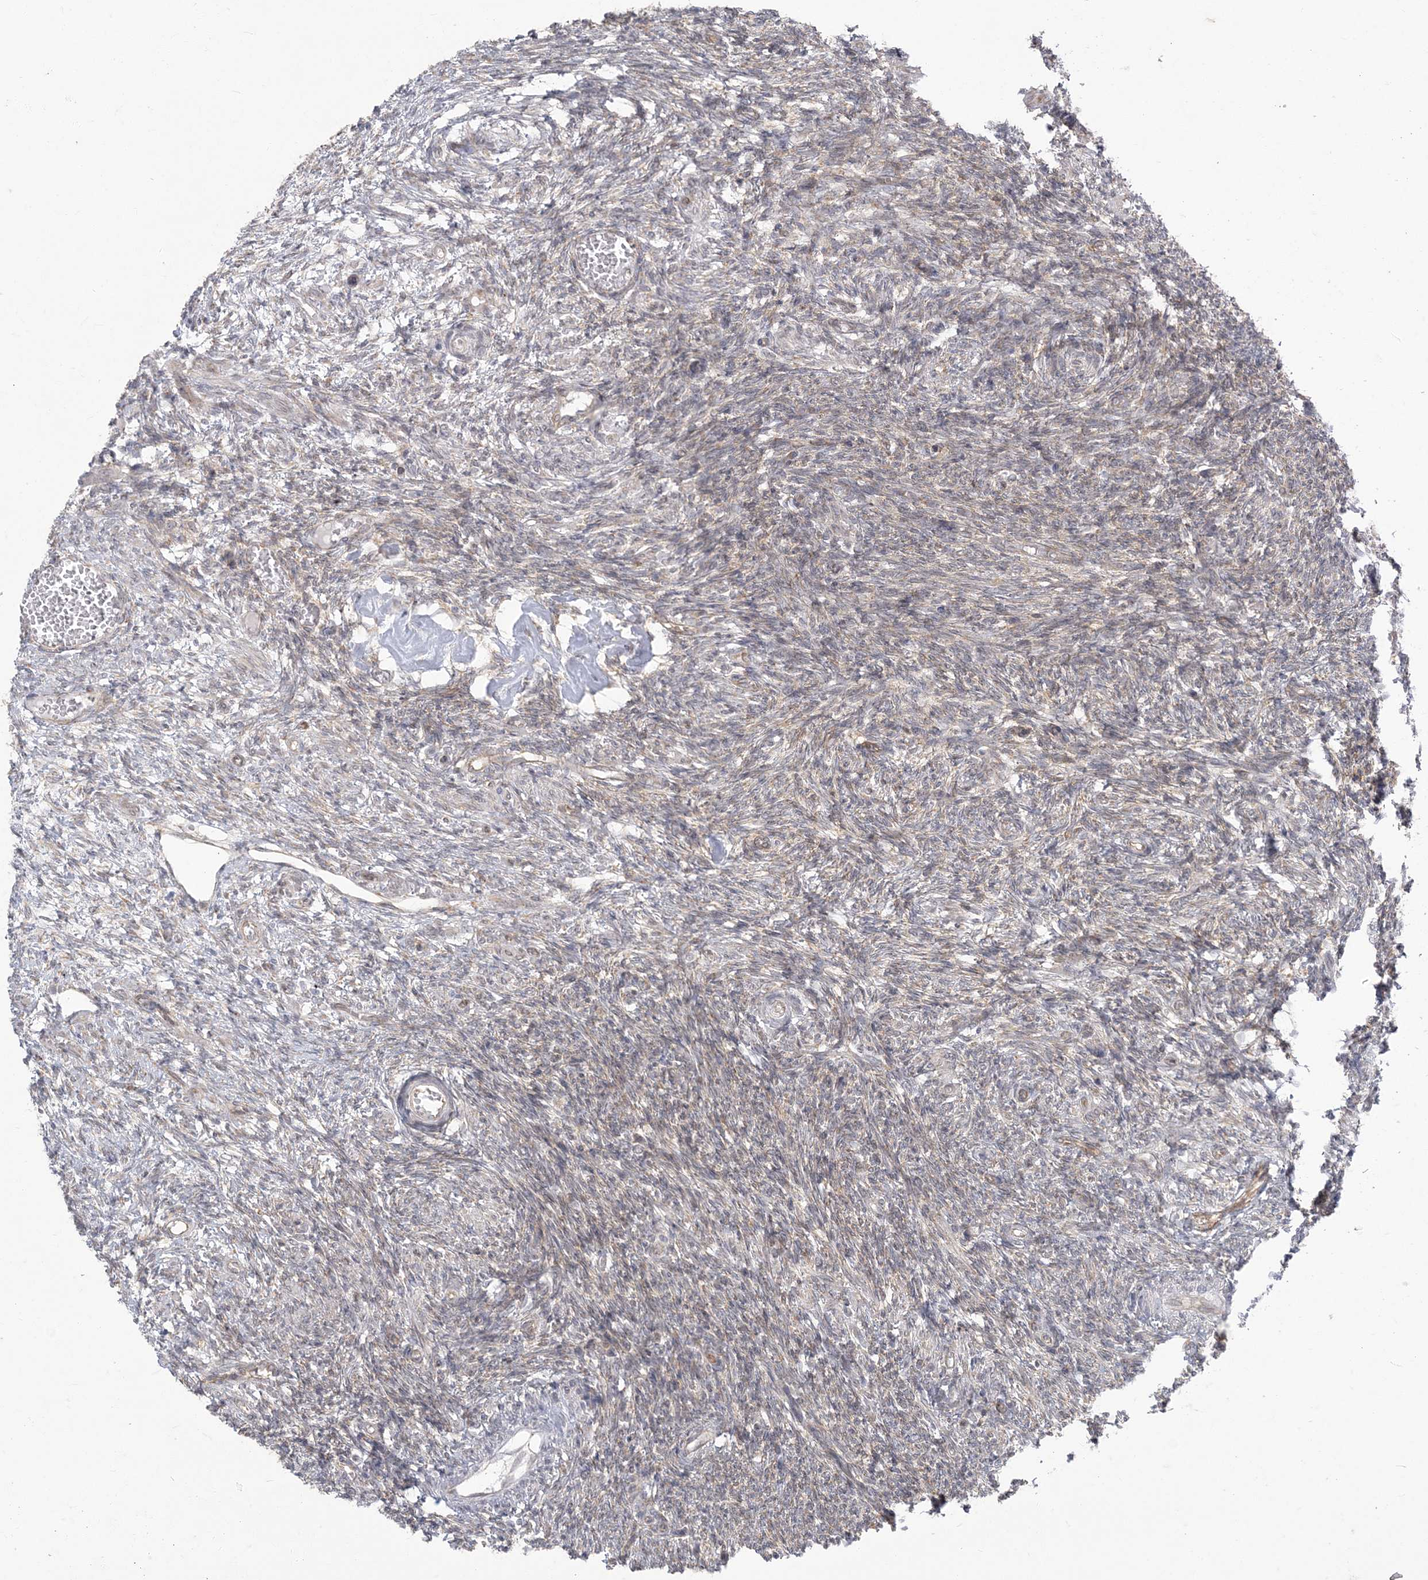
{"staining": {"intensity": "weak", "quantity": "25%-75%", "location": "cytoplasmic/membranous"}, "tissue": "ovary", "cell_type": "Ovarian stroma cells", "image_type": "normal", "snomed": [{"axis": "morphology", "description": "Normal tissue, NOS"}, {"axis": "topography", "description": "Ovary"}], "caption": "The histopathology image exhibits immunohistochemical staining of normal ovary. There is weak cytoplasmic/membranous positivity is identified in approximately 25%-75% of ovarian stroma cells.", "gene": "ZC3H6", "patient": {"sex": "female", "age": 27}}